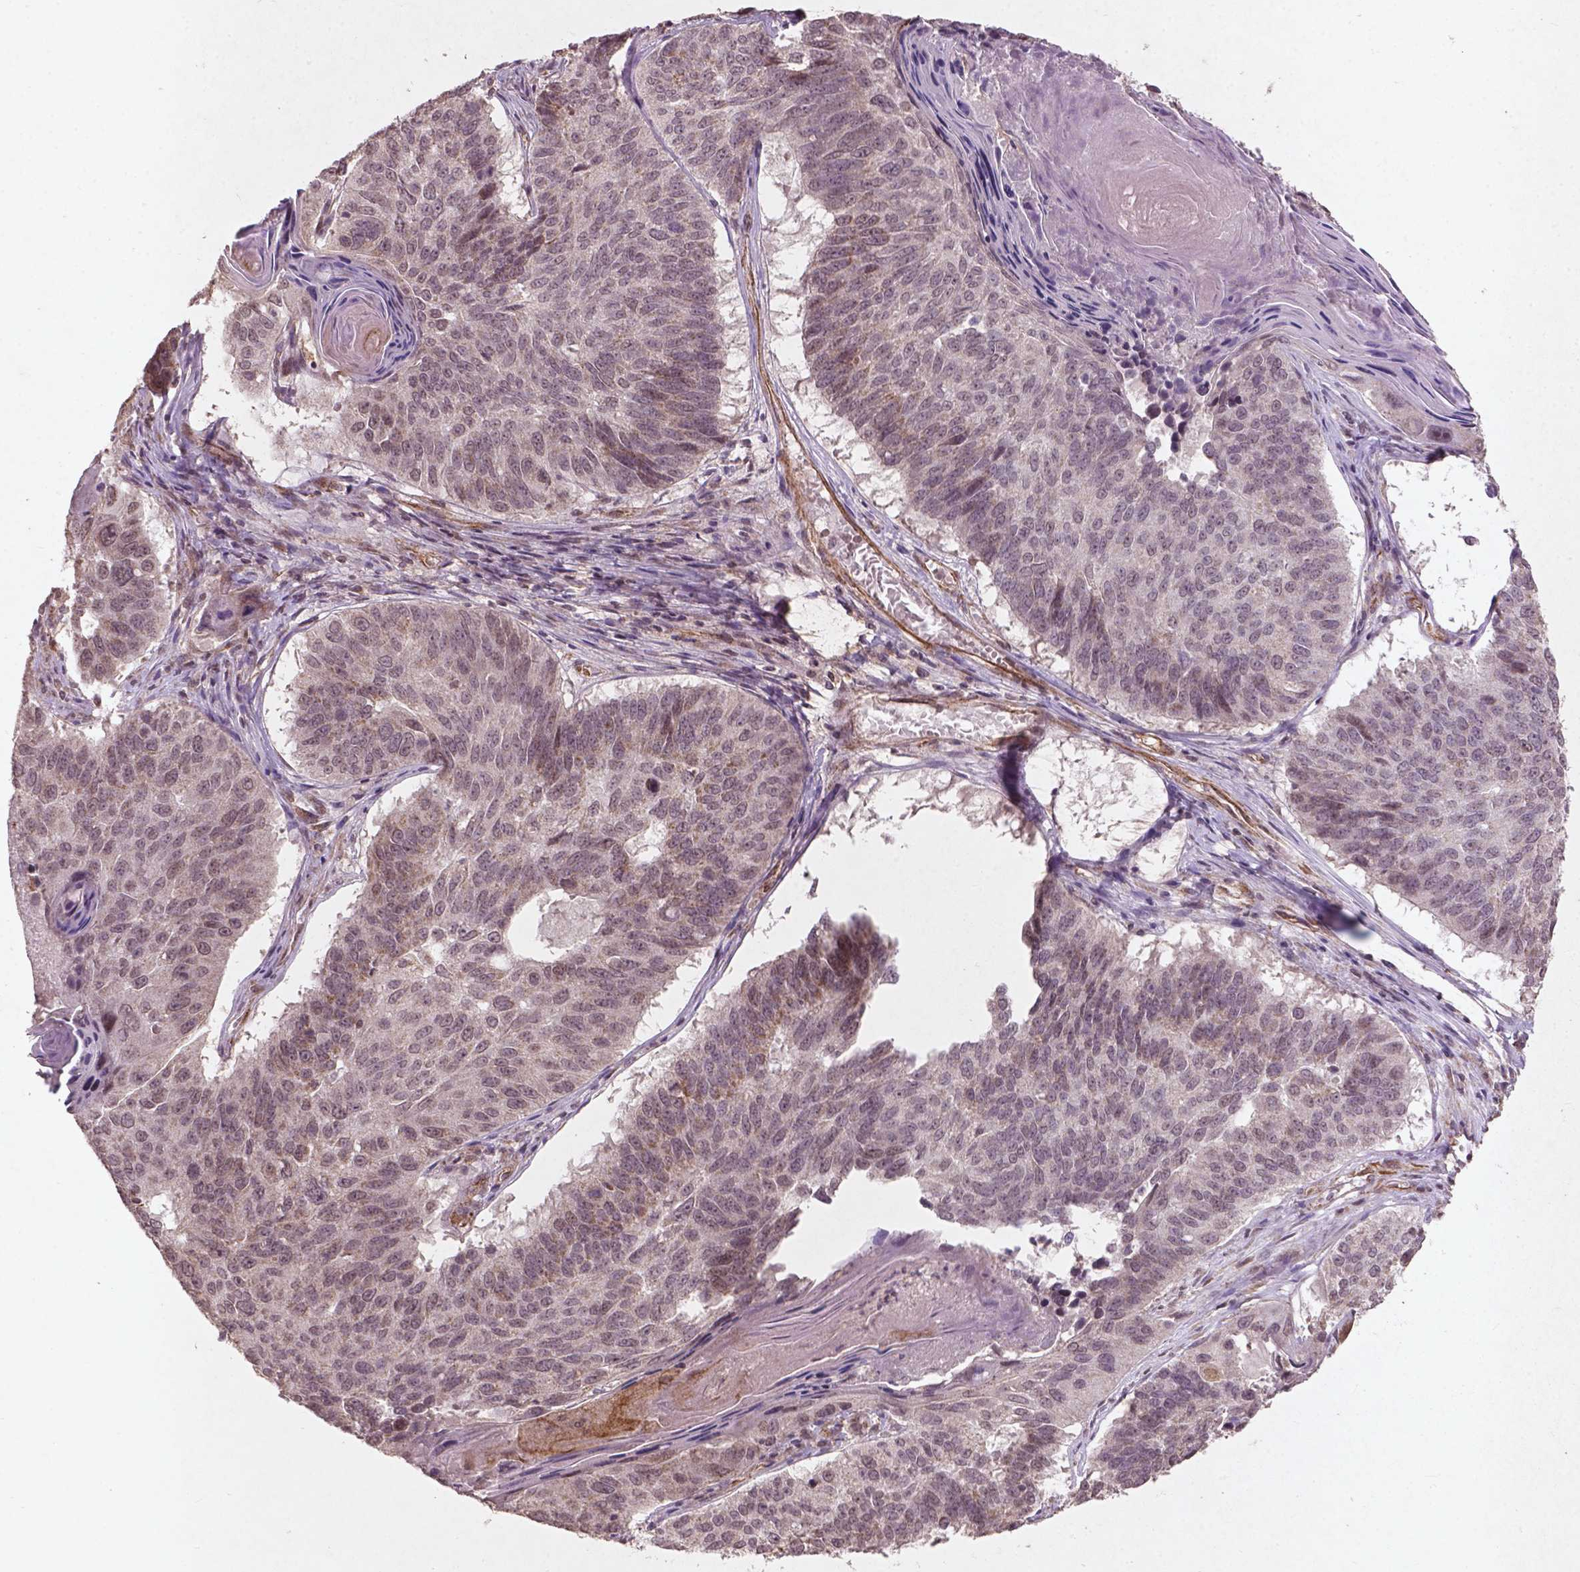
{"staining": {"intensity": "negative", "quantity": "none", "location": "none"}, "tissue": "lung cancer", "cell_type": "Tumor cells", "image_type": "cancer", "snomed": [{"axis": "morphology", "description": "Squamous cell carcinoma, NOS"}, {"axis": "topography", "description": "Lung"}], "caption": "DAB (3,3'-diaminobenzidine) immunohistochemical staining of squamous cell carcinoma (lung) reveals no significant expression in tumor cells.", "gene": "SMAD2", "patient": {"sex": "male", "age": 73}}